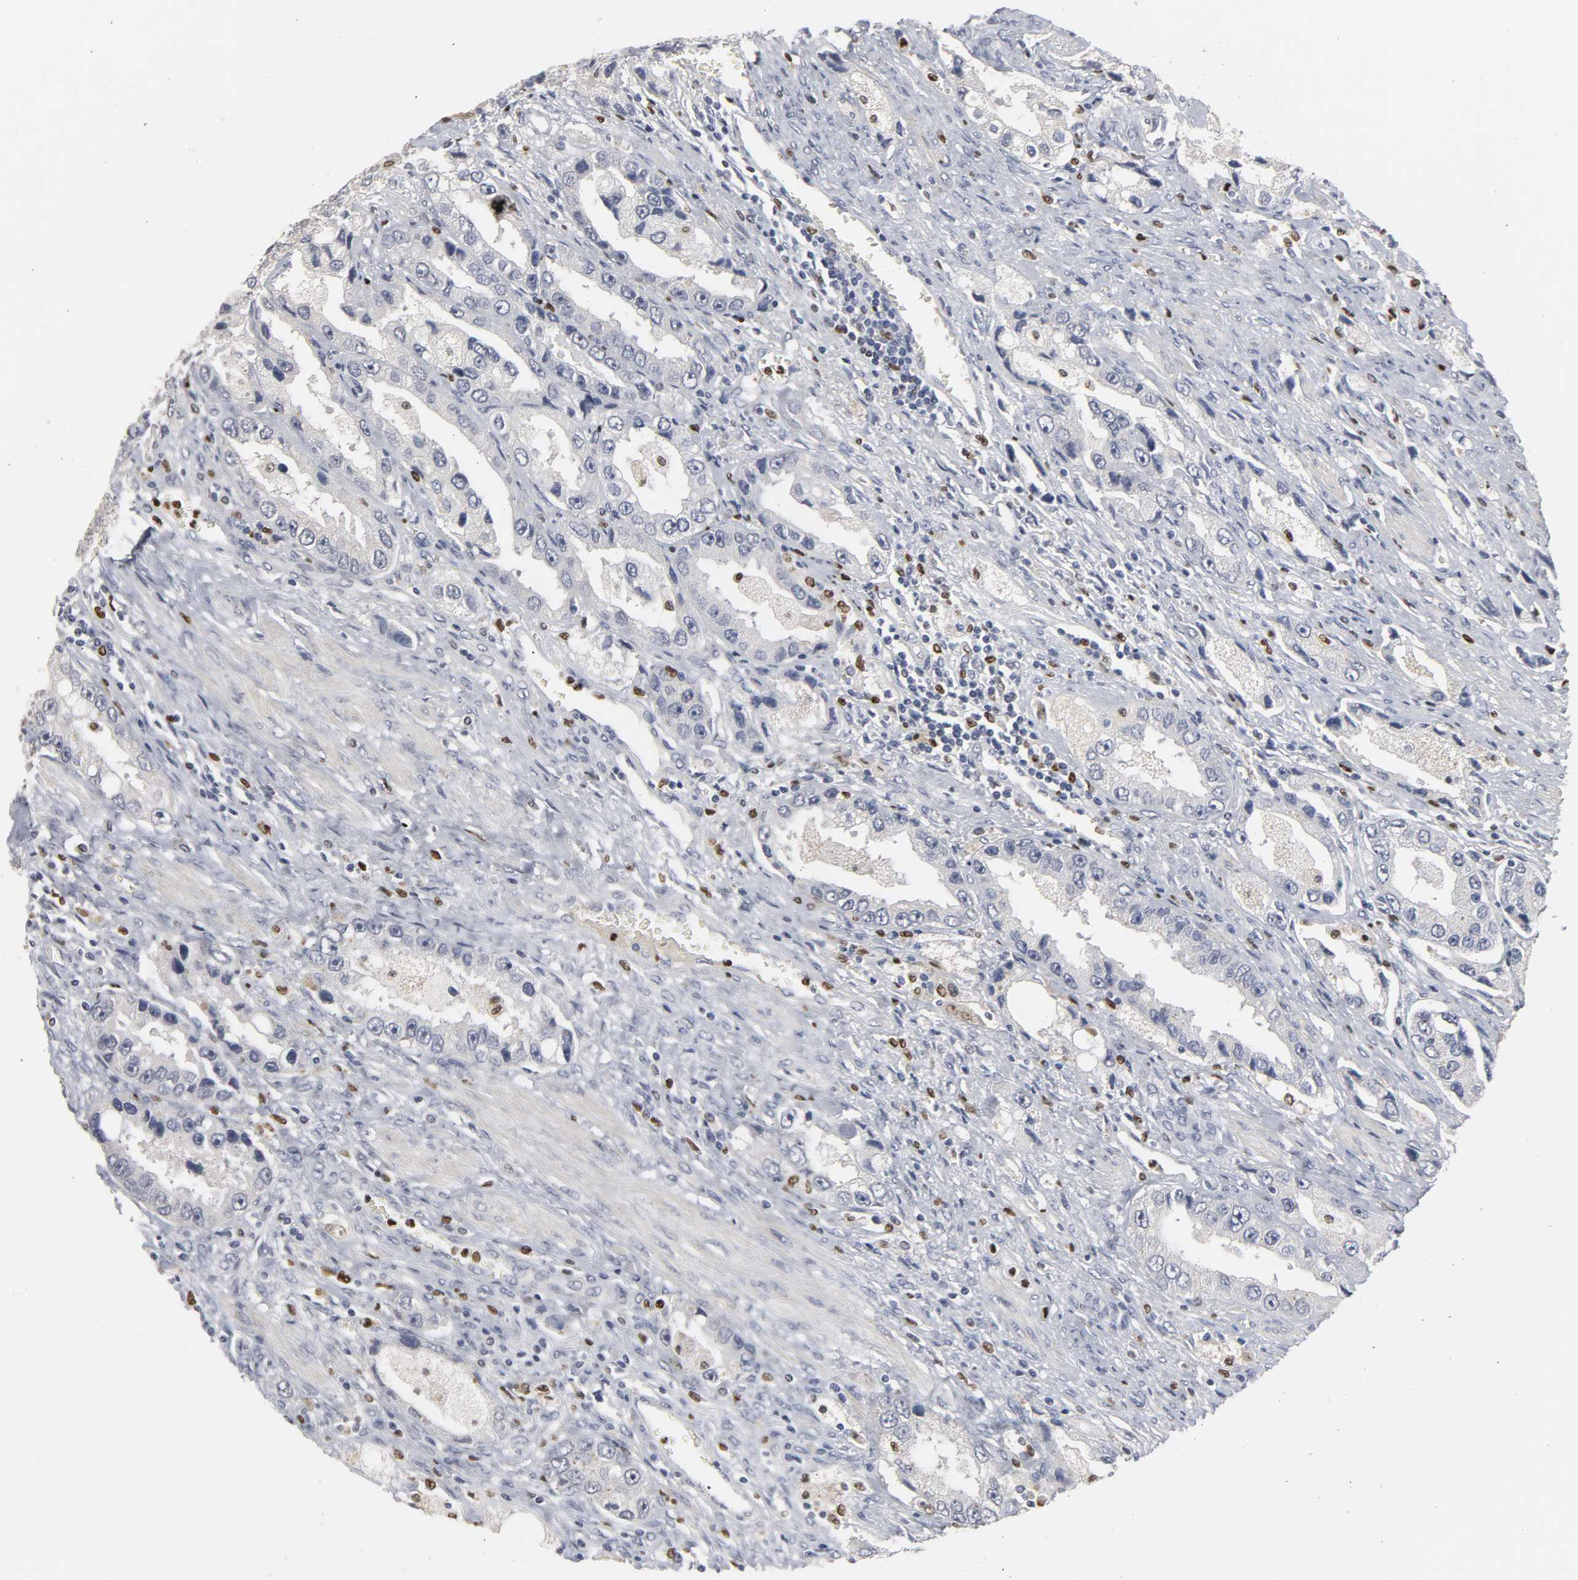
{"staining": {"intensity": "negative", "quantity": "none", "location": "none"}, "tissue": "prostate cancer", "cell_type": "Tumor cells", "image_type": "cancer", "snomed": [{"axis": "morphology", "description": "Adenocarcinoma, High grade"}, {"axis": "topography", "description": "Prostate"}], "caption": "Tumor cells show no significant protein staining in prostate cancer (adenocarcinoma (high-grade)).", "gene": "SPI1", "patient": {"sex": "male", "age": 63}}